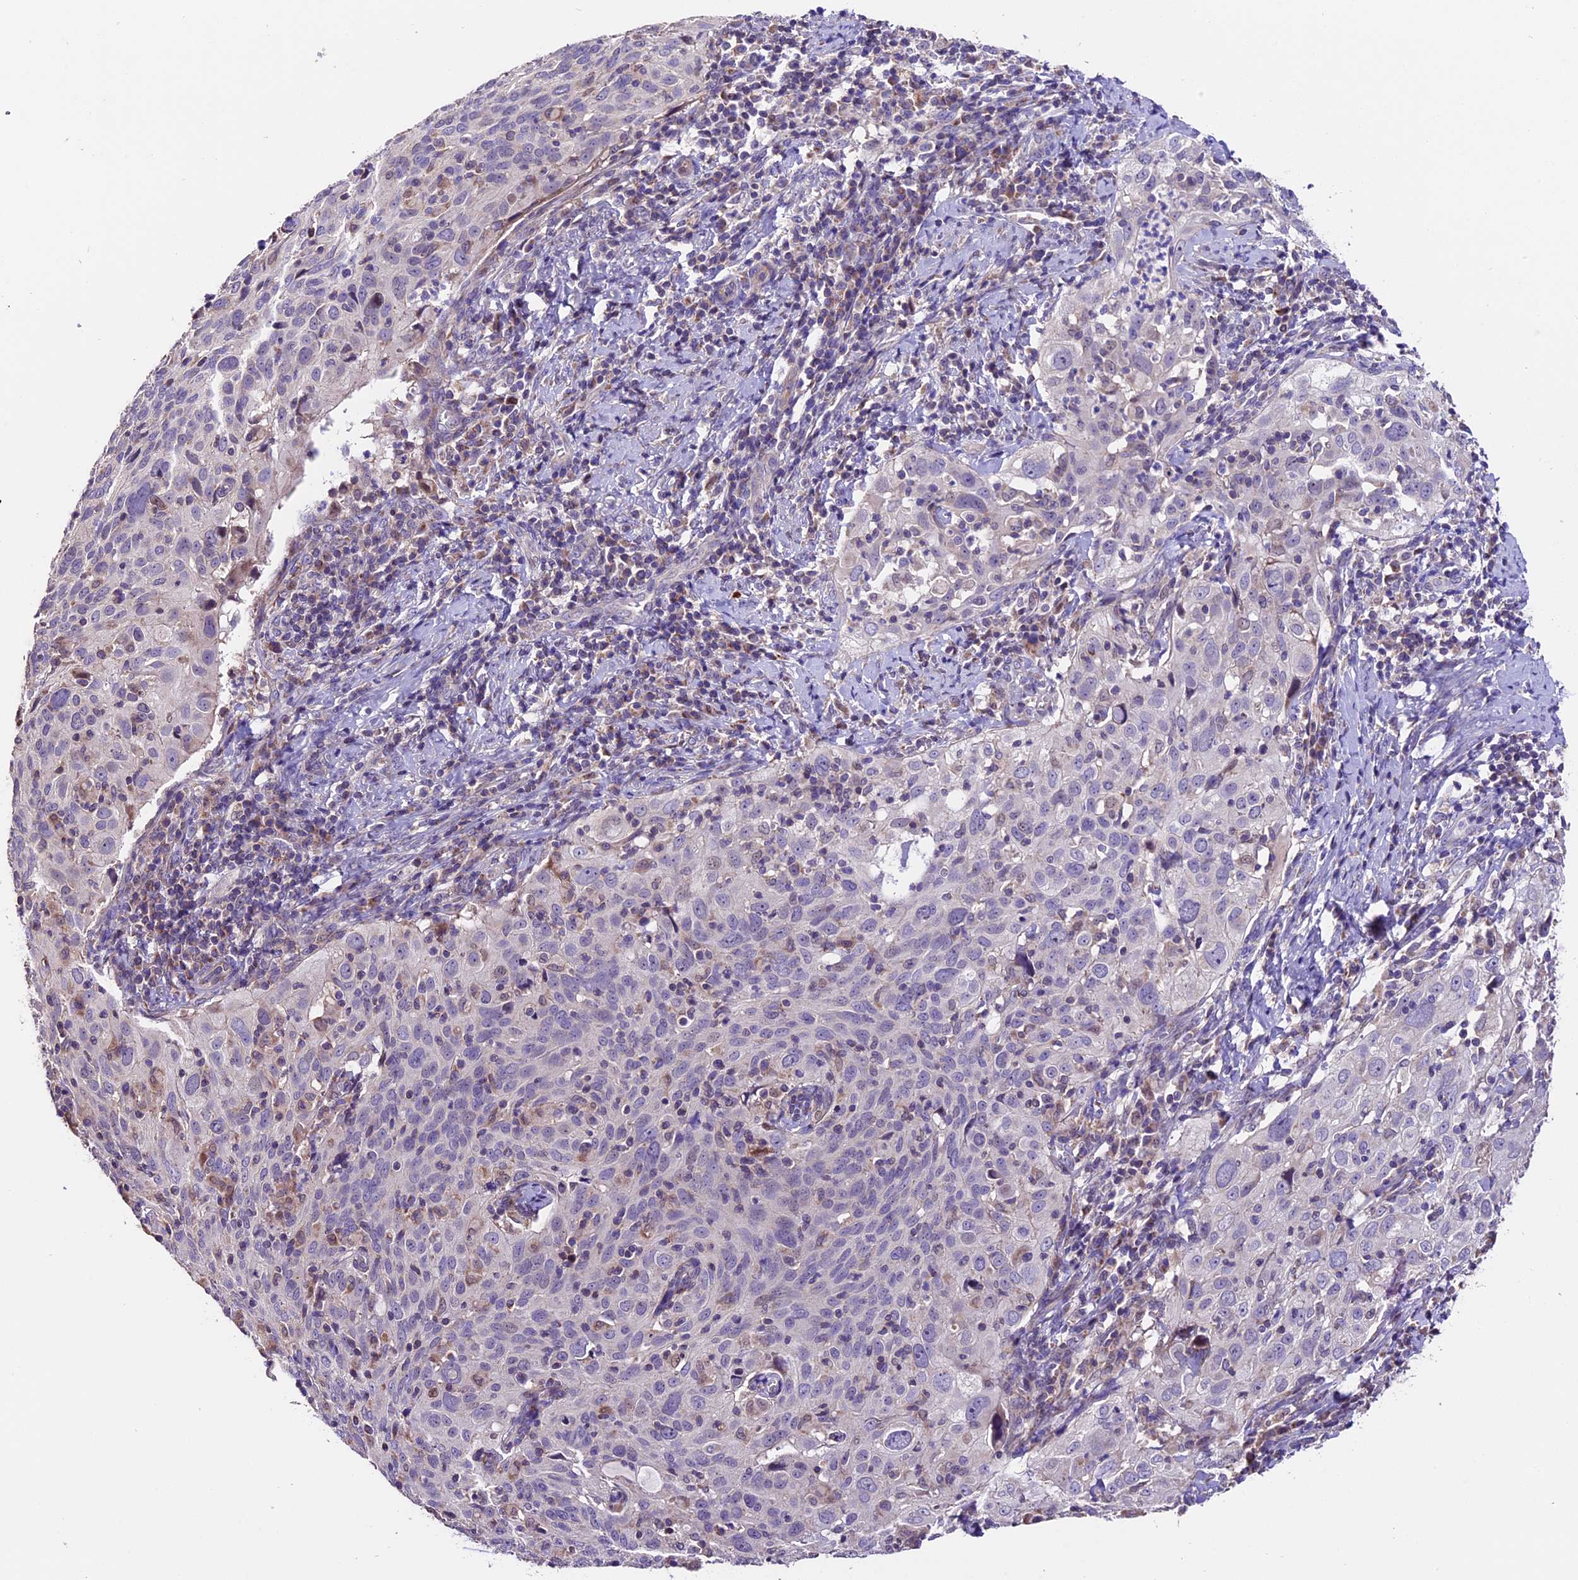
{"staining": {"intensity": "negative", "quantity": "none", "location": "none"}, "tissue": "cervical cancer", "cell_type": "Tumor cells", "image_type": "cancer", "snomed": [{"axis": "morphology", "description": "Squamous cell carcinoma, NOS"}, {"axis": "topography", "description": "Cervix"}], "caption": "The immunohistochemistry image has no significant staining in tumor cells of cervical cancer (squamous cell carcinoma) tissue.", "gene": "DDX28", "patient": {"sex": "female", "age": 31}}